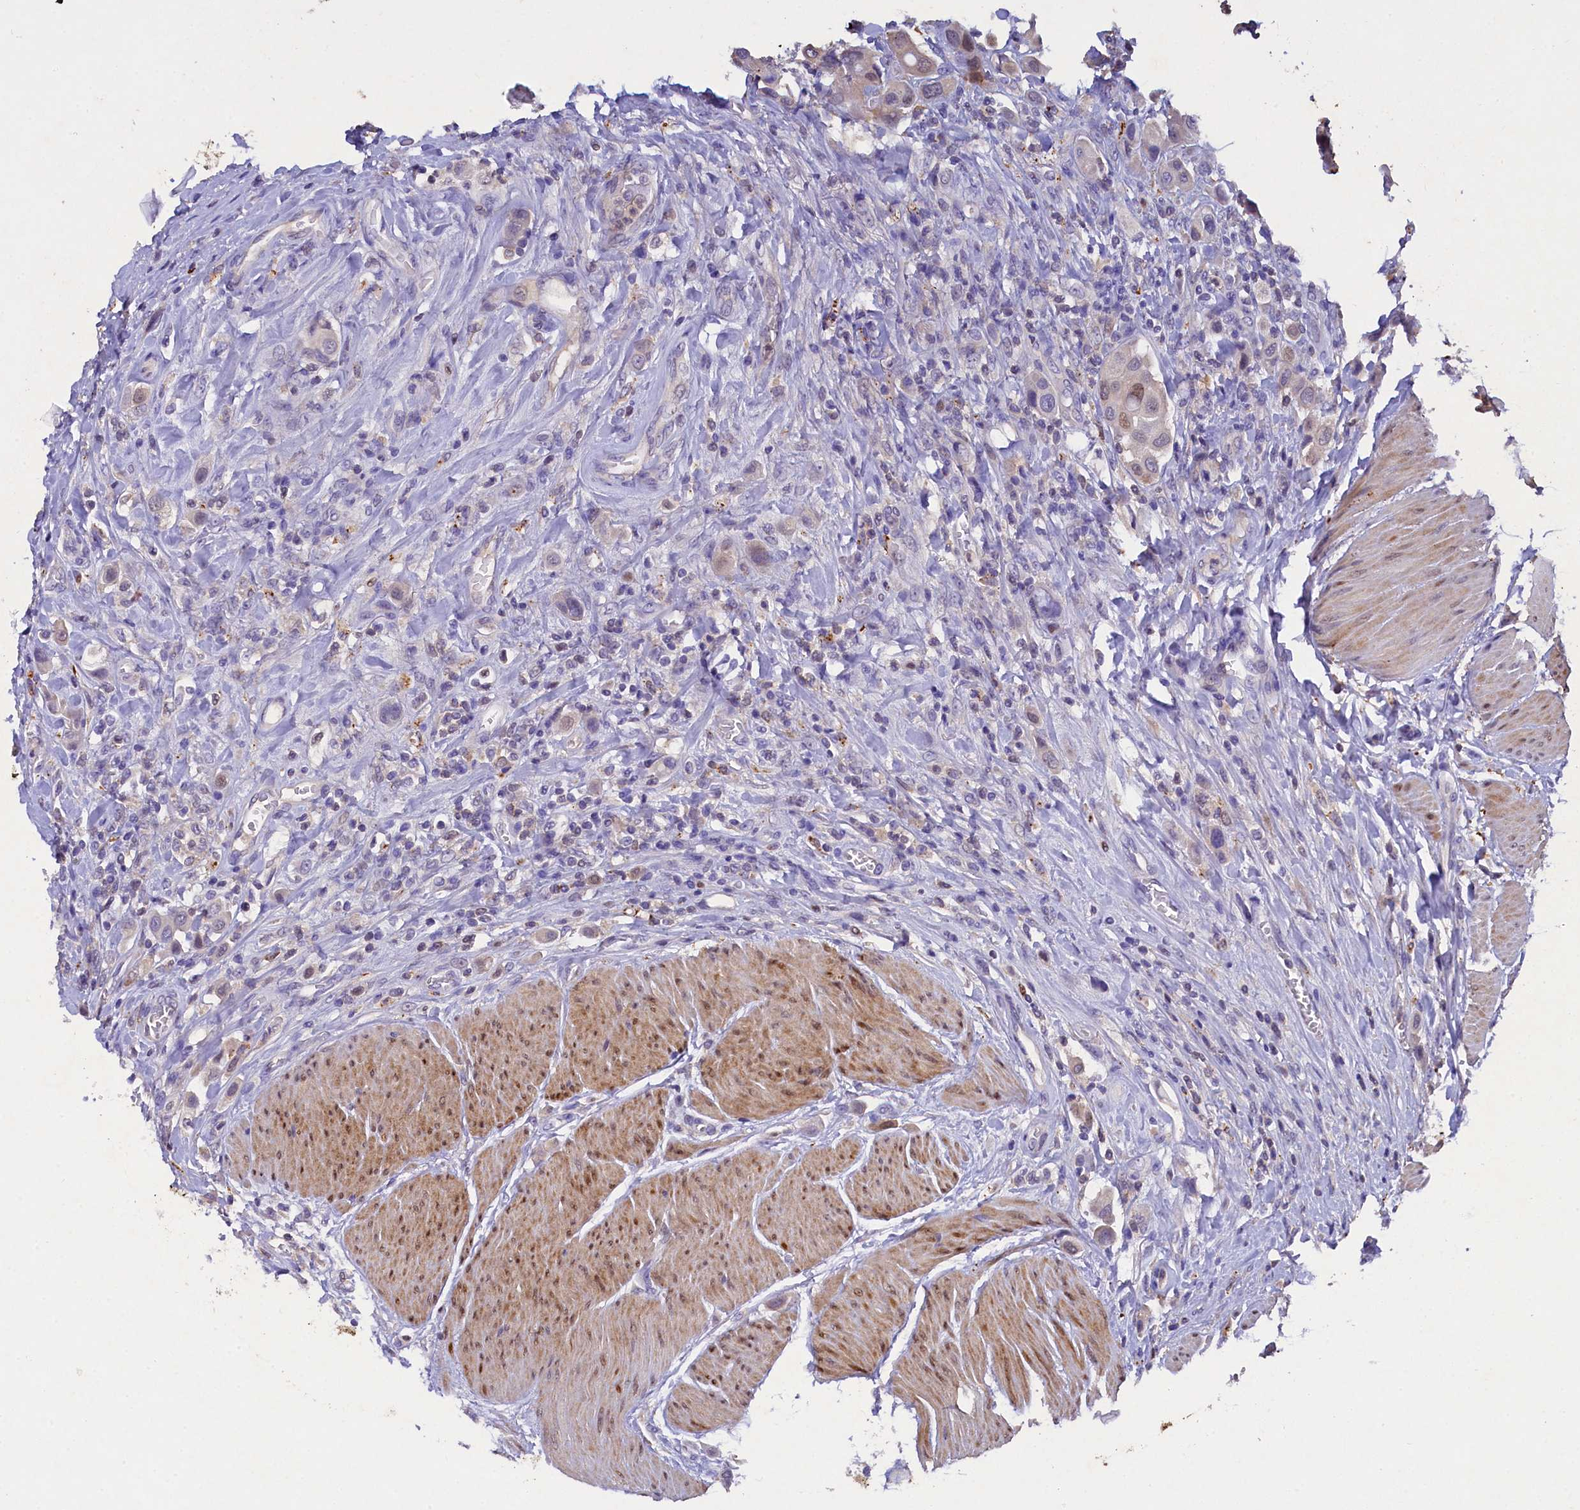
{"staining": {"intensity": "weak", "quantity": "<25%", "location": "nuclear"}, "tissue": "urothelial cancer", "cell_type": "Tumor cells", "image_type": "cancer", "snomed": [{"axis": "morphology", "description": "Urothelial carcinoma, High grade"}, {"axis": "topography", "description": "Urinary bladder"}], "caption": "Image shows no significant protein expression in tumor cells of urothelial carcinoma (high-grade).", "gene": "TGDS", "patient": {"sex": "male", "age": 50}}